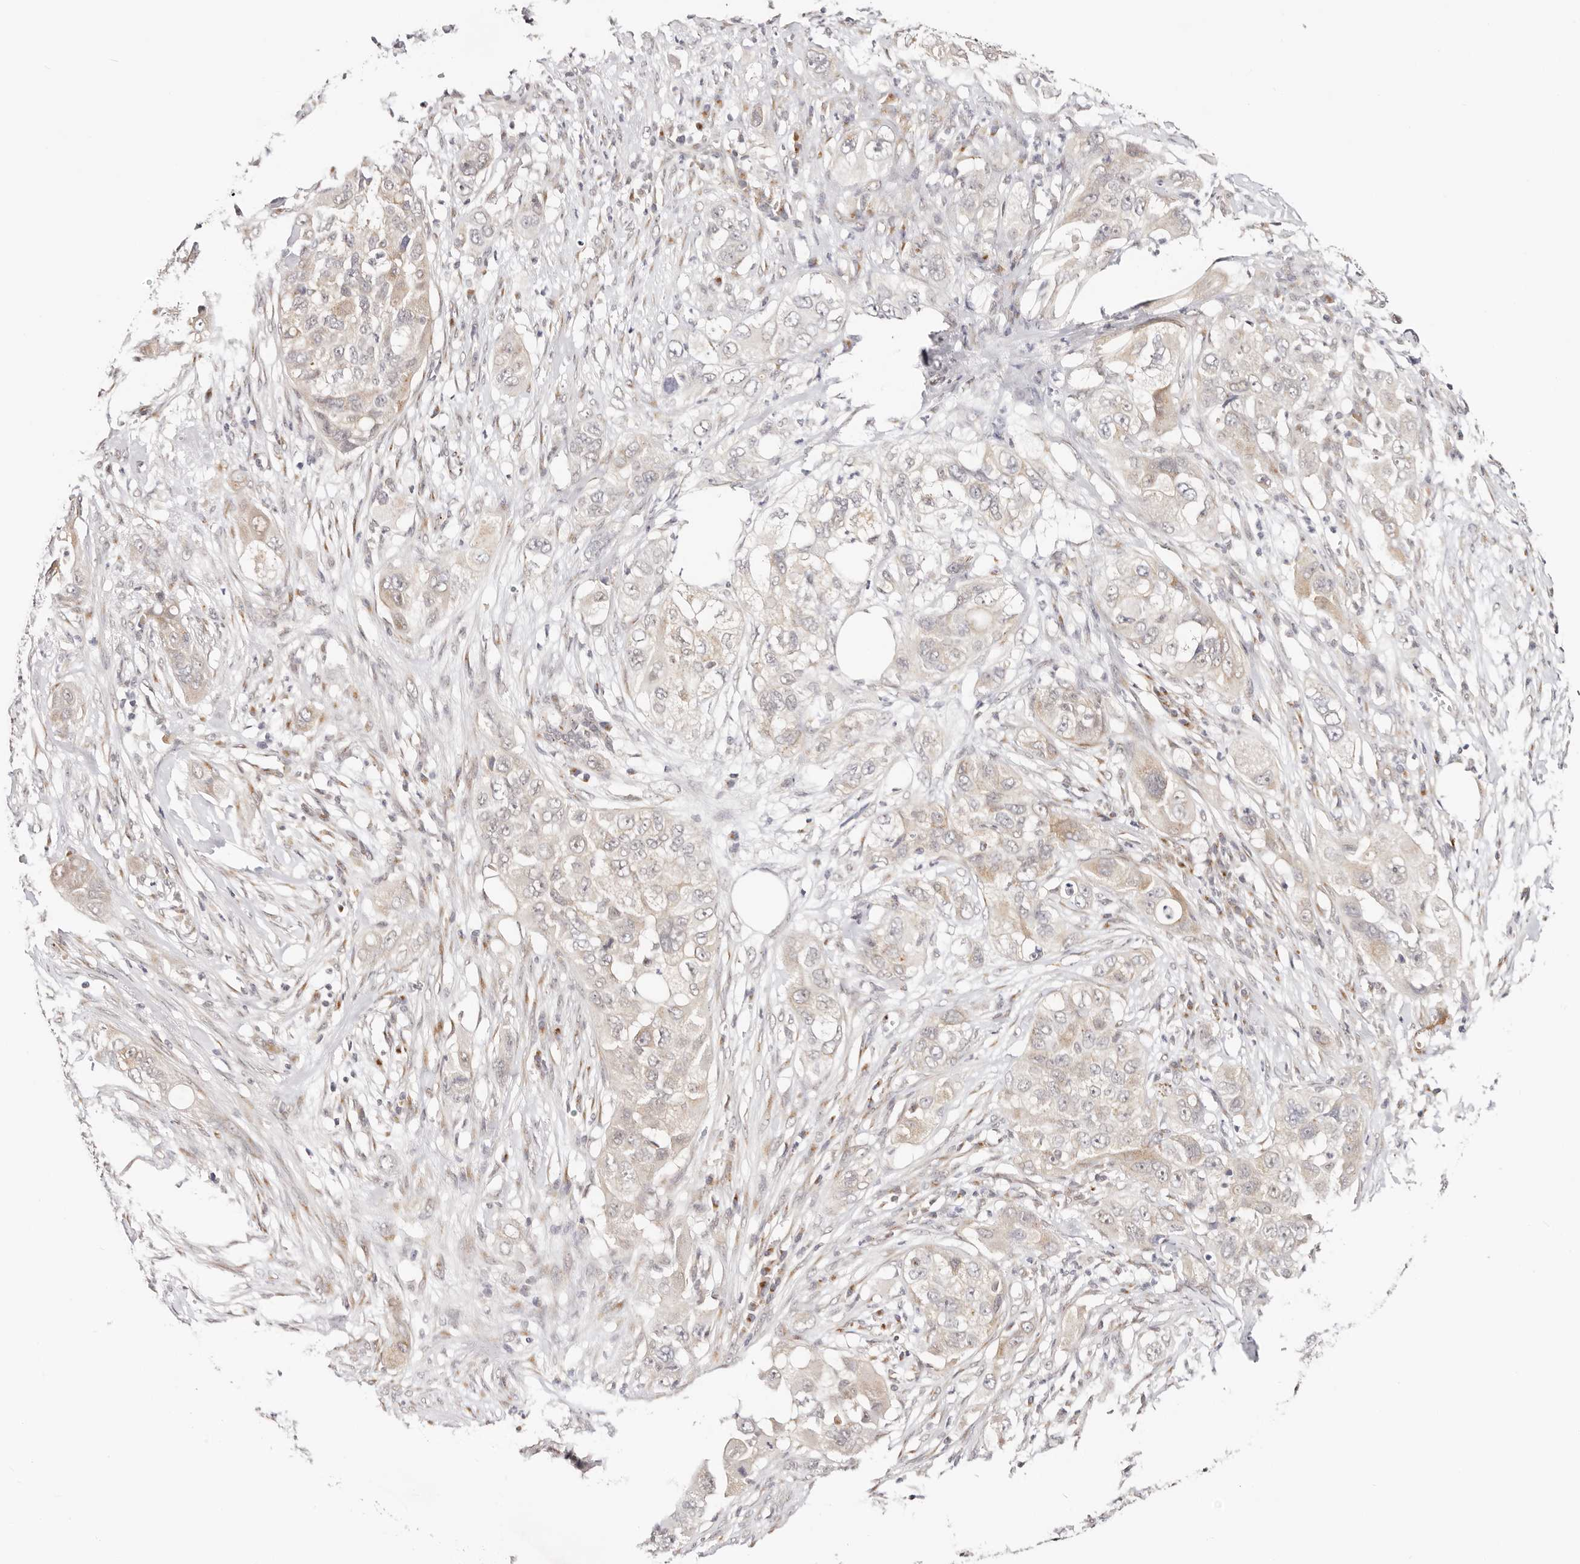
{"staining": {"intensity": "weak", "quantity": "25%-75%", "location": "cytoplasmic/membranous"}, "tissue": "pancreatic cancer", "cell_type": "Tumor cells", "image_type": "cancer", "snomed": [{"axis": "morphology", "description": "Adenocarcinoma, NOS"}, {"axis": "topography", "description": "Pancreas"}], "caption": "This is a micrograph of immunohistochemistry (IHC) staining of pancreatic cancer (adenocarcinoma), which shows weak staining in the cytoplasmic/membranous of tumor cells.", "gene": "VIPAS39", "patient": {"sex": "female", "age": 78}}